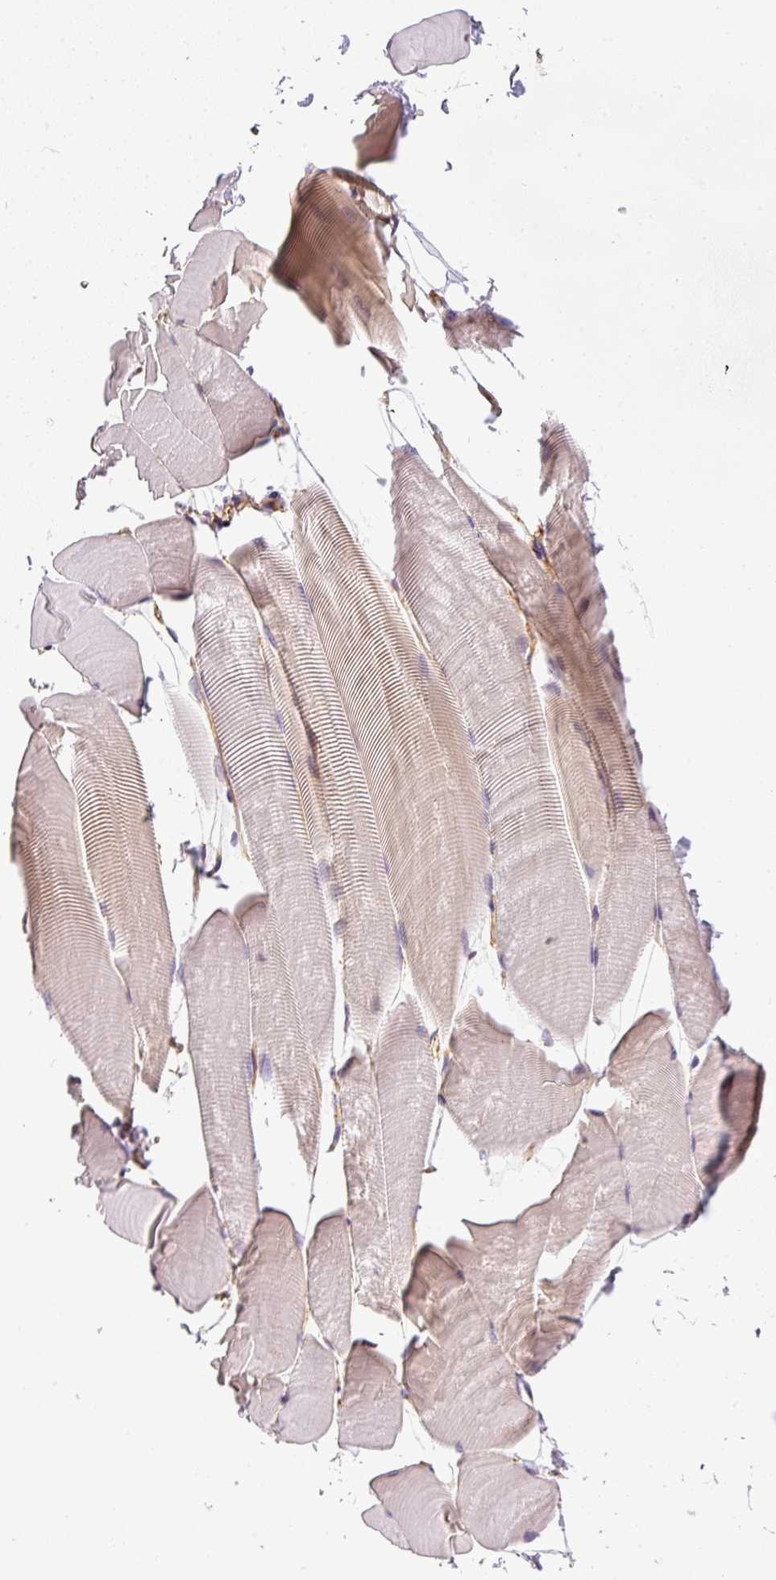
{"staining": {"intensity": "negative", "quantity": "none", "location": "none"}, "tissue": "skeletal muscle", "cell_type": "Myocytes", "image_type": "normal", "snomed": [{"axis": "morphology", "description": "Normal tissue, NOS"}, {"axis": "topography", "description": "Skeletal muscle"}], "caption": "DAB (3,3'-diaminobenzidine) immunohistochemical staining of benign skeletal muscle displays no significant positivity in myocytes.", "gene": "OR11H4", "patient": {"sex": "male", "age": 25}}